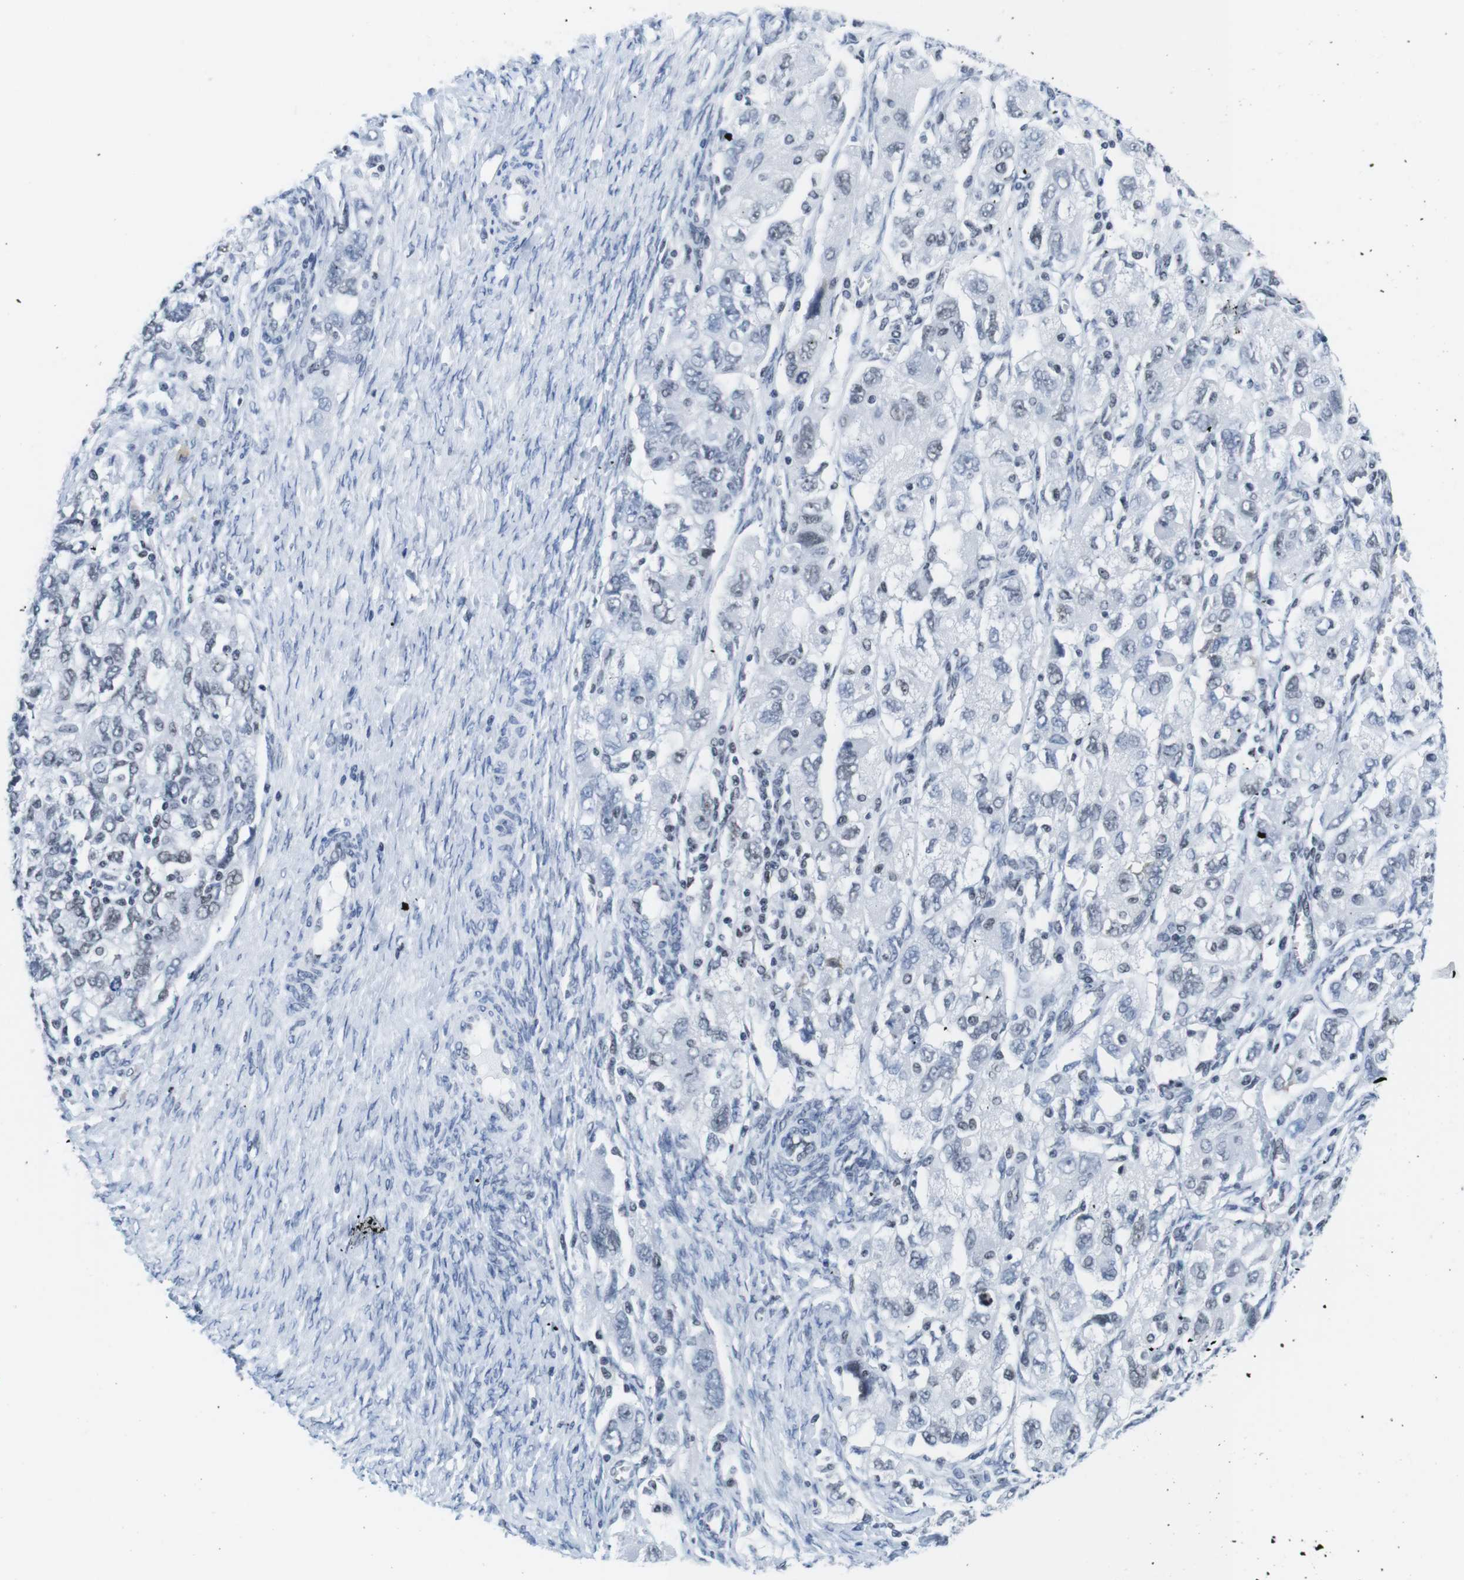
{"staining": {"intensity": "weak", "quantity": "<25%", "location": "nuclear"}, "tissue": "ovarian cancer", "cell_type": "Tumor cells", "image_type": "cancer", "snomed": [{"axis": "morphology", "description": "Carcinoma, NOS"}, {"axis": "morphology", "description": "Cystadenocarcinoma, serous, NOS"}, {"axis": "topography", "description": "Ovary"}], "caption": "Immunohistochemical staining of ovarian serous cystadenocarcinoma demonstrates no significant positivity in tumor cells. (Stains: DAB (3,3'-diaminobenzidine) IHC with hematoxylin counter stain, Microscopy: brightfield microscopy at high magnification).", "gene": "IFI16", "patient": {"sex": "female", "age": 69}}